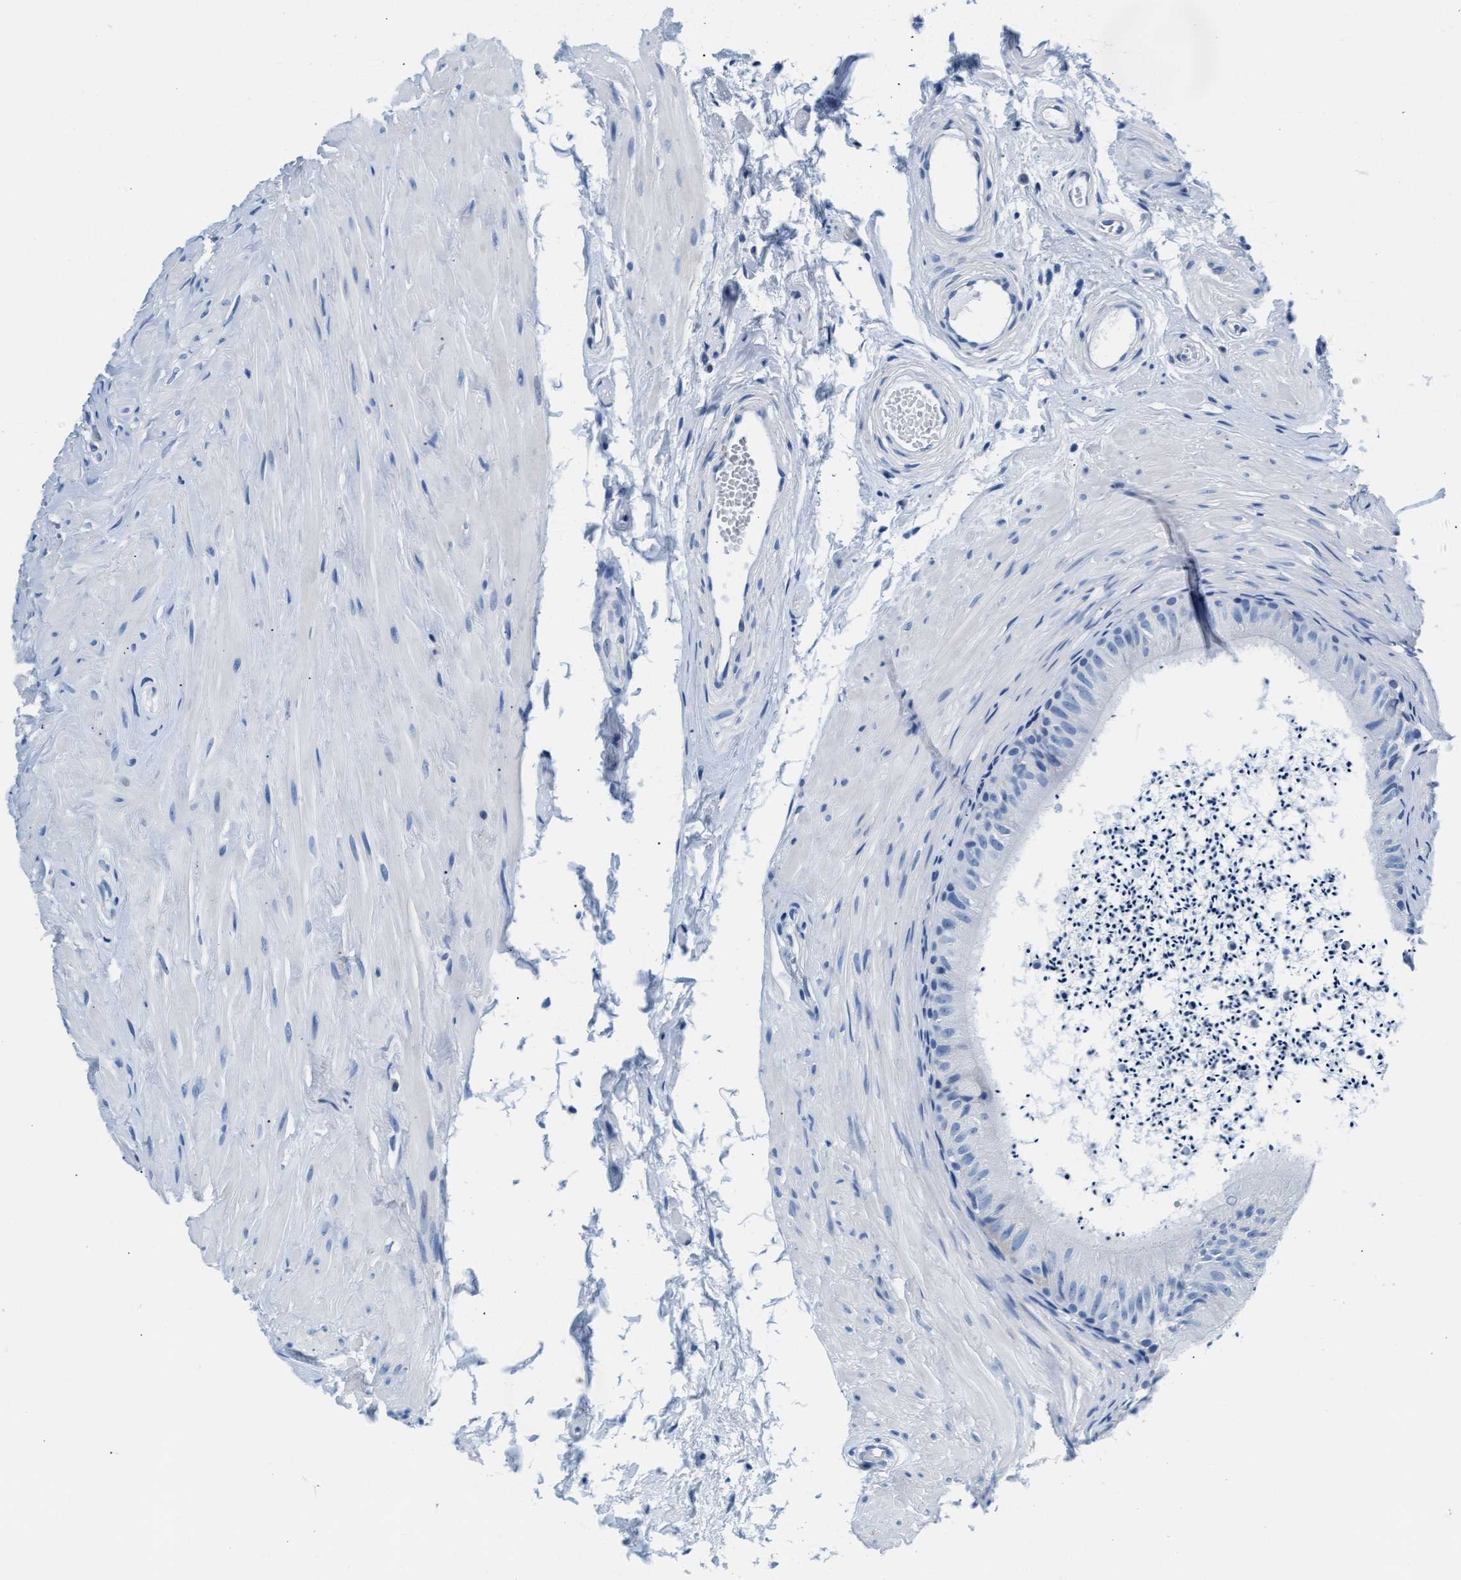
{"staining": {"intensity": "negative", "quantity": "none", "location": "none"}, "tissue": "epididymis", "cell_type": "Glandular cells", "image_type": "normal", "snomed": [{"axis": "morphology", "description": "Normal tissue, NOS"}, {"axis": "topography", "description": "Epididymis"}], "caption": "This is an IHC histopathology image of normal human epididymis. There is no positivity in glandular cells.", "gene": "MMP8", "patient": {"sex": "male", "age": 56}}